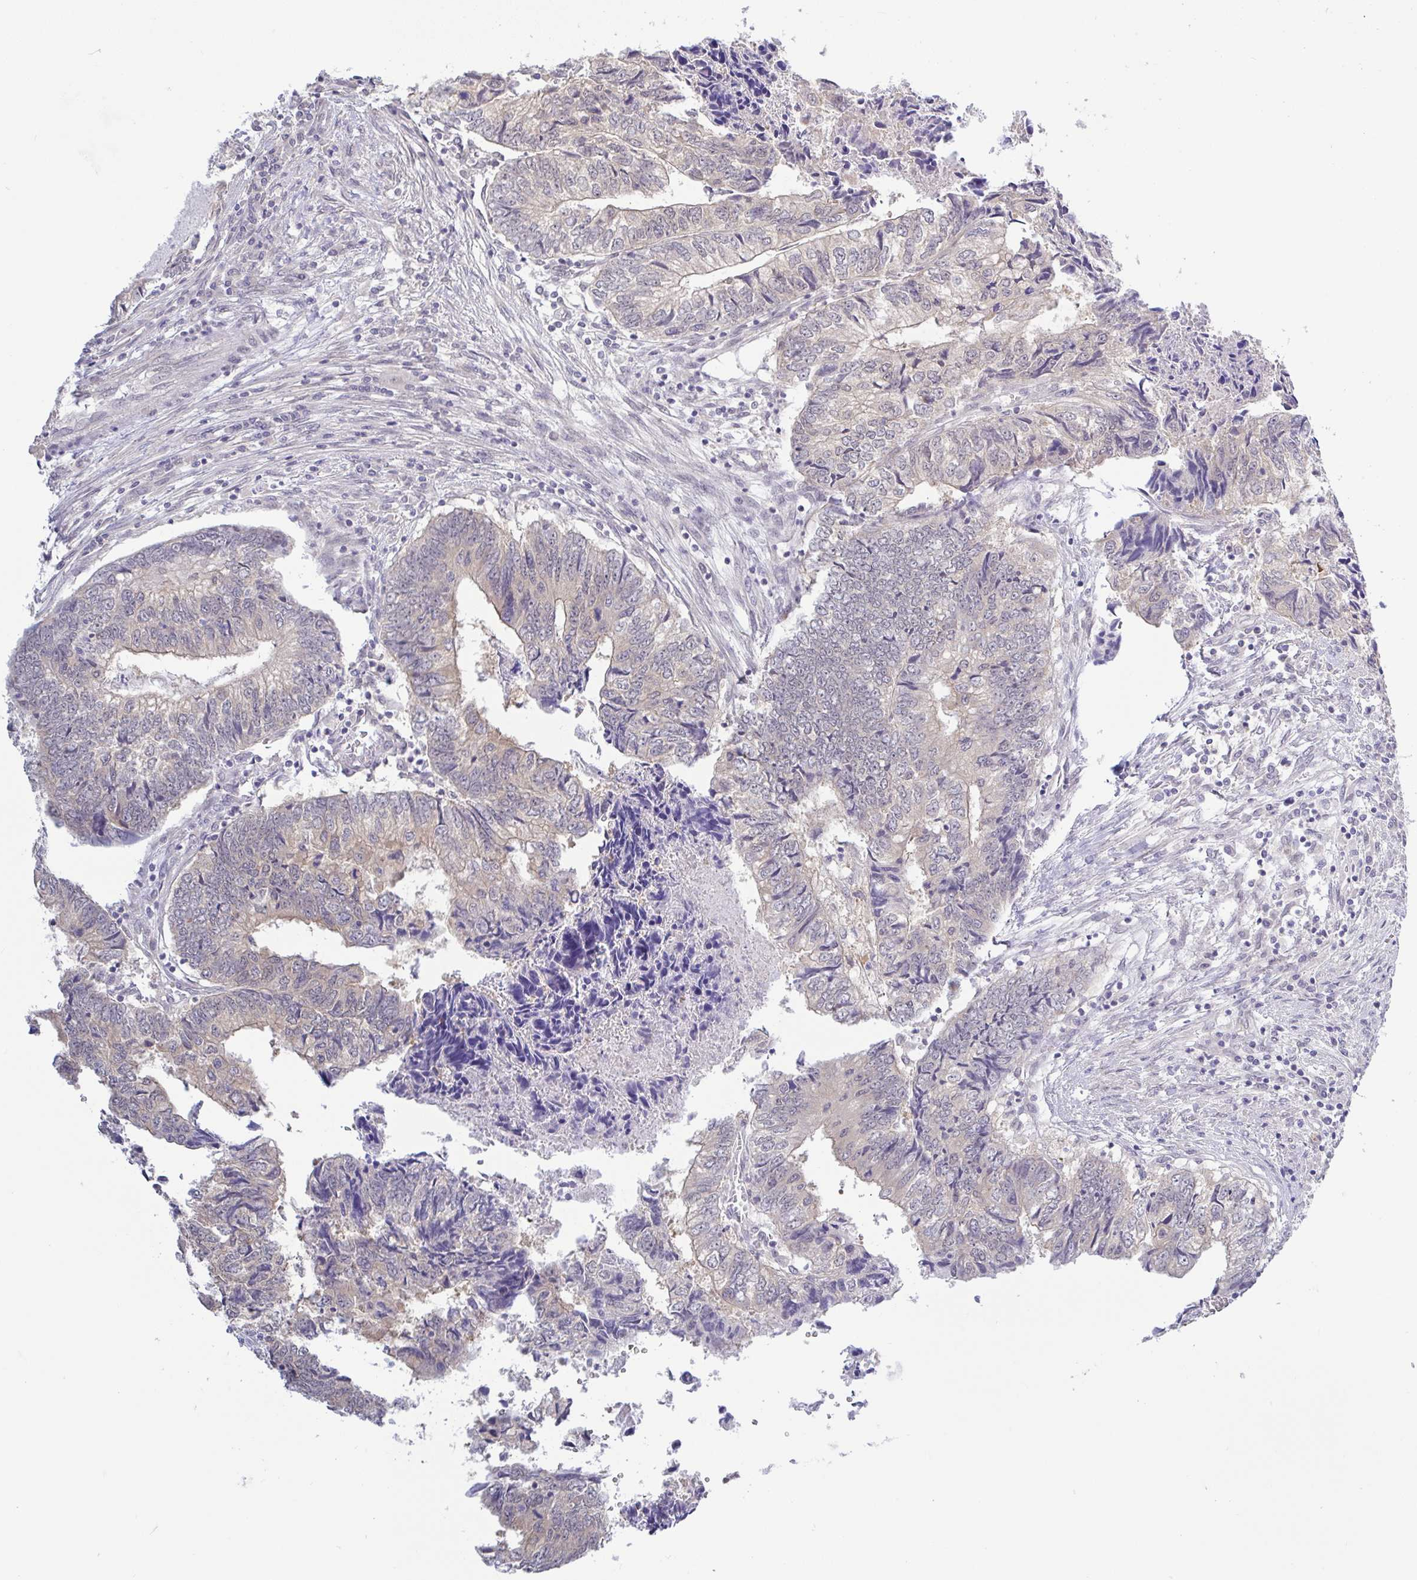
{"staining": {"intensity": "negative", "quantity": "none", "location": "none"}, "tissue": "colorectal cancer", "cell_type": "Tumor cells", "image_type": "cancer", "snomed": [{"axis": "morphology", "description": "Adenocarcinoma, NOS"}, {"axis": "topography", "description": "Colon"}], "caption": "Adenocarcinoma (colorectal) stained for a protein using immunohistochemistry reveals no expression tumor cells.", "gene": "HYPK", "patient": {"sex": "male", "age": 86}}